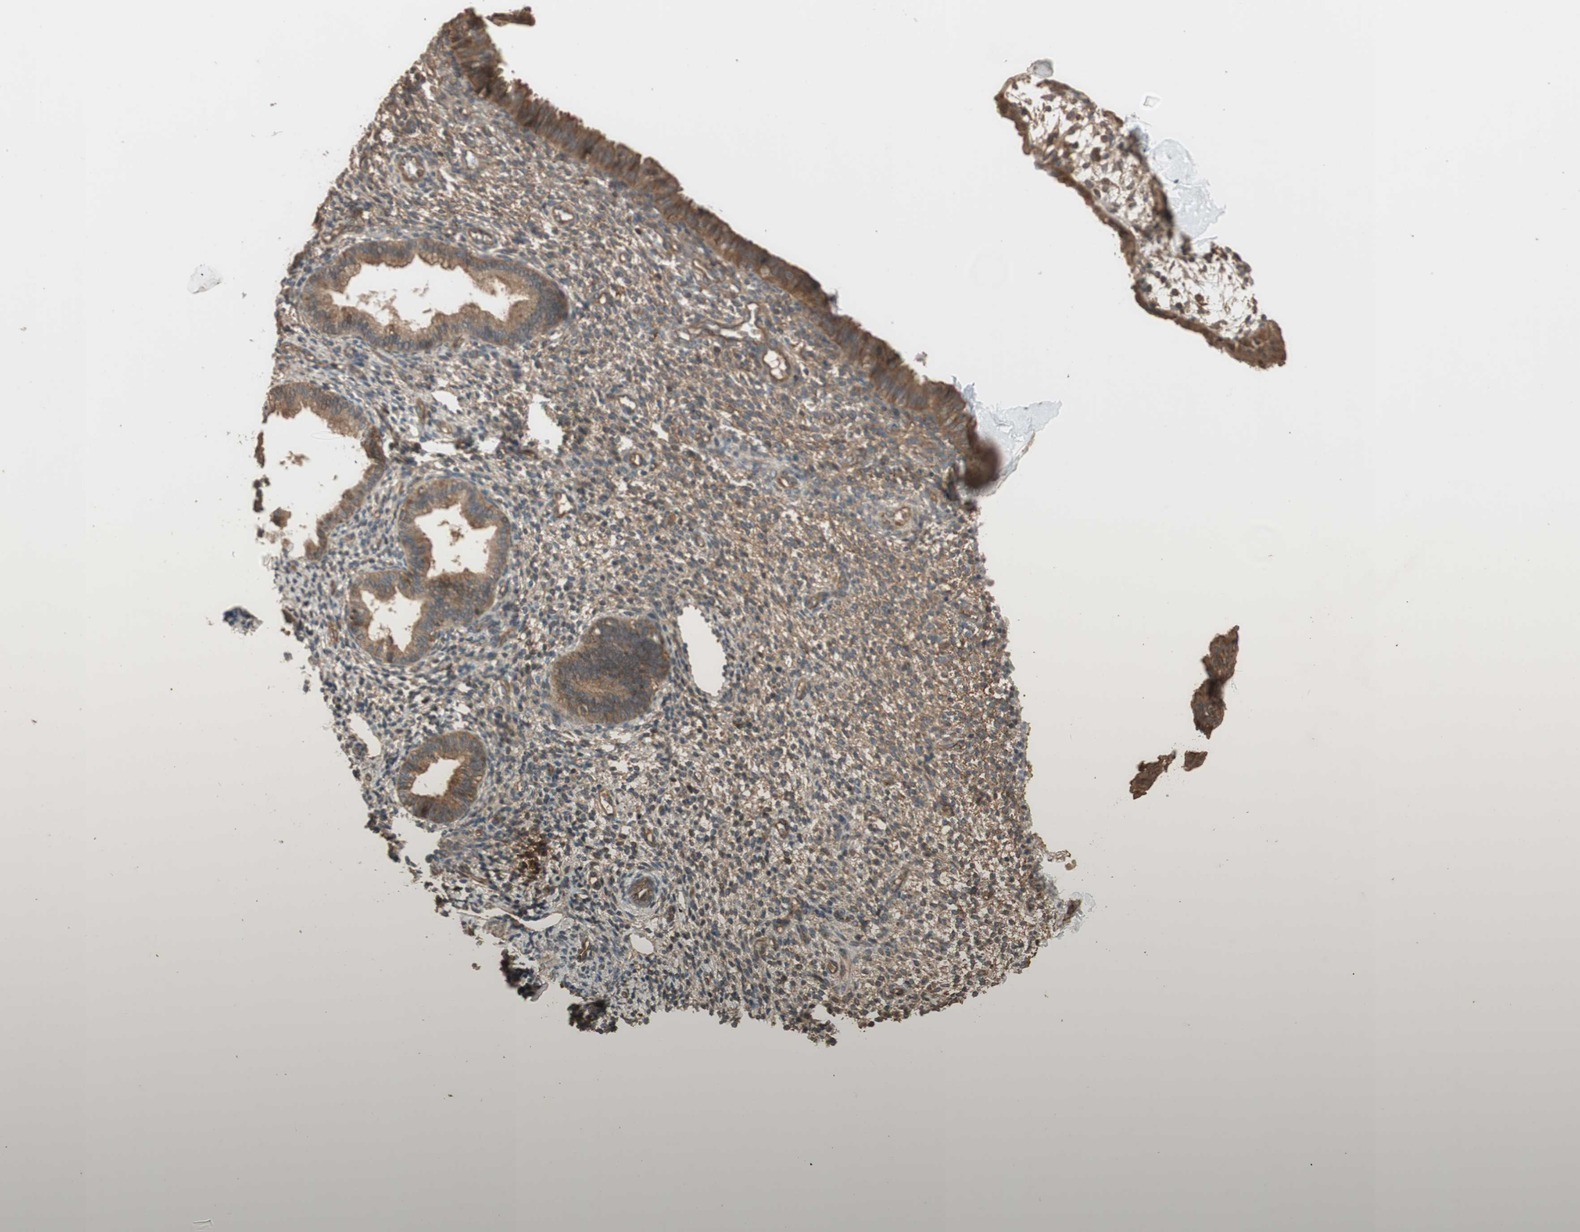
{"staining": {"intensity": "moderate", "quantity": "25%-75%", "location": "cytoplasmic/membranous"}, "tissue": "endometrium", "cell_type": "Cells in endometrial stroma", "image_type": "normal", "snomed": [{"axis": "morphology", "description": "Normal tissue, NOS"}, {"axis": "topography", "description": "Endometrium"}], "caption": "A histopathology image showing moderate cytoplasmic/membranous staining in approximately 25%-75% of cells in endometrial stroma in benign endometrium, as visualized by brown immunohistochemical staining.", "gene": "MST1R", "patient": {"sex": "female", "age": 61}}